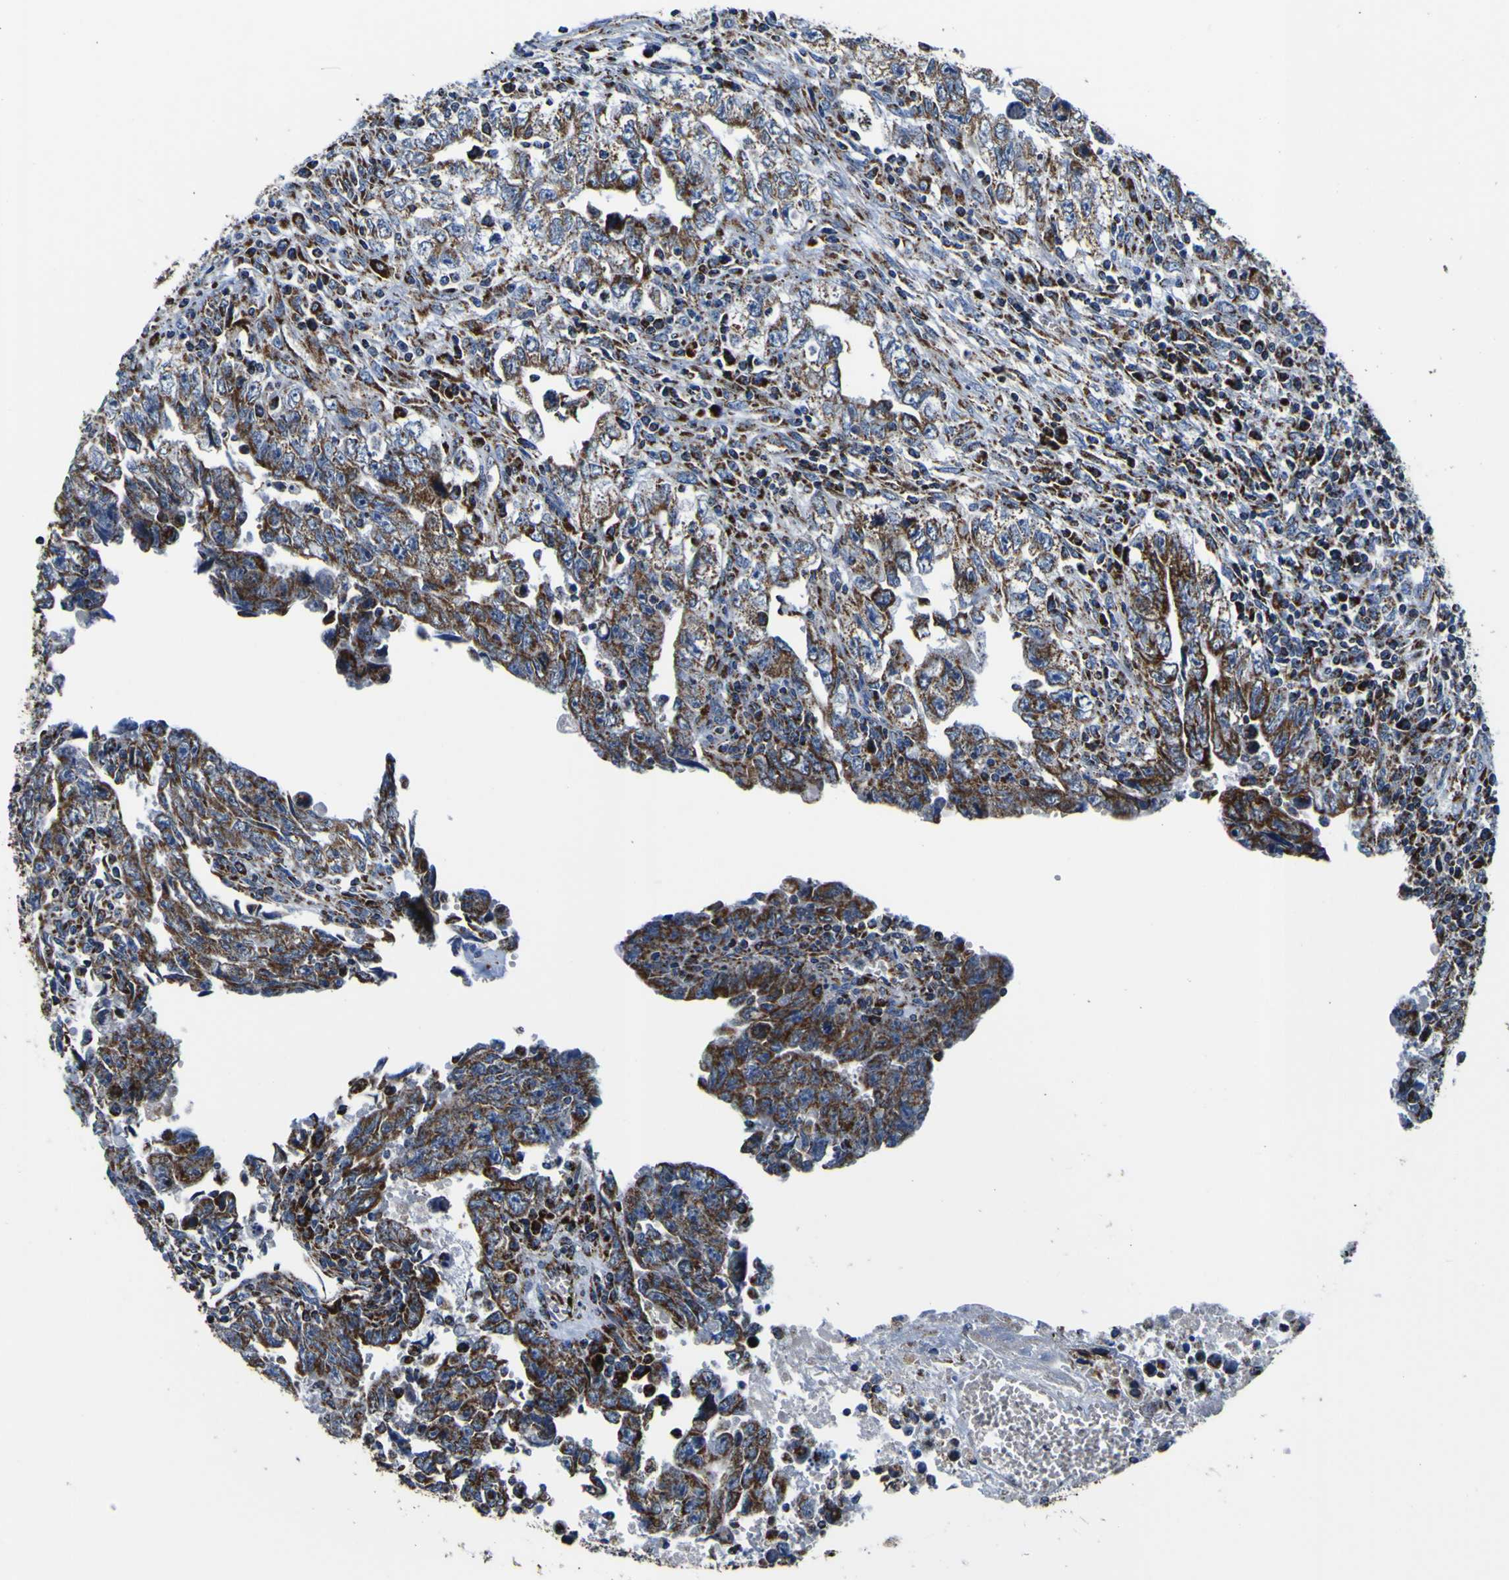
{"staining": {"intensity": "strong", "quantity": "25%-75%", "location": "cytoplasmic/membranous"}, "tissue": "testis cancer", "cell_type": "Tumor cells", "image_type": "cancer", "snomed": [{"axis": "morphology", "description": "Carcinoma, Embryonal, NOS"}, {"axis": "topography", "description": "Testis"}], "caption": "Brown immunohistochemical staining in testis cancer (embryonal carcinoma) displays strong cytoplasmic/membranous expression in approximately 25%-75% of tumor cells. The protein of interest is shown in brown color, while the nuclei are stained blue.", "gene": "PTRH2", "patient": {"sex": "male", "age": 28}}